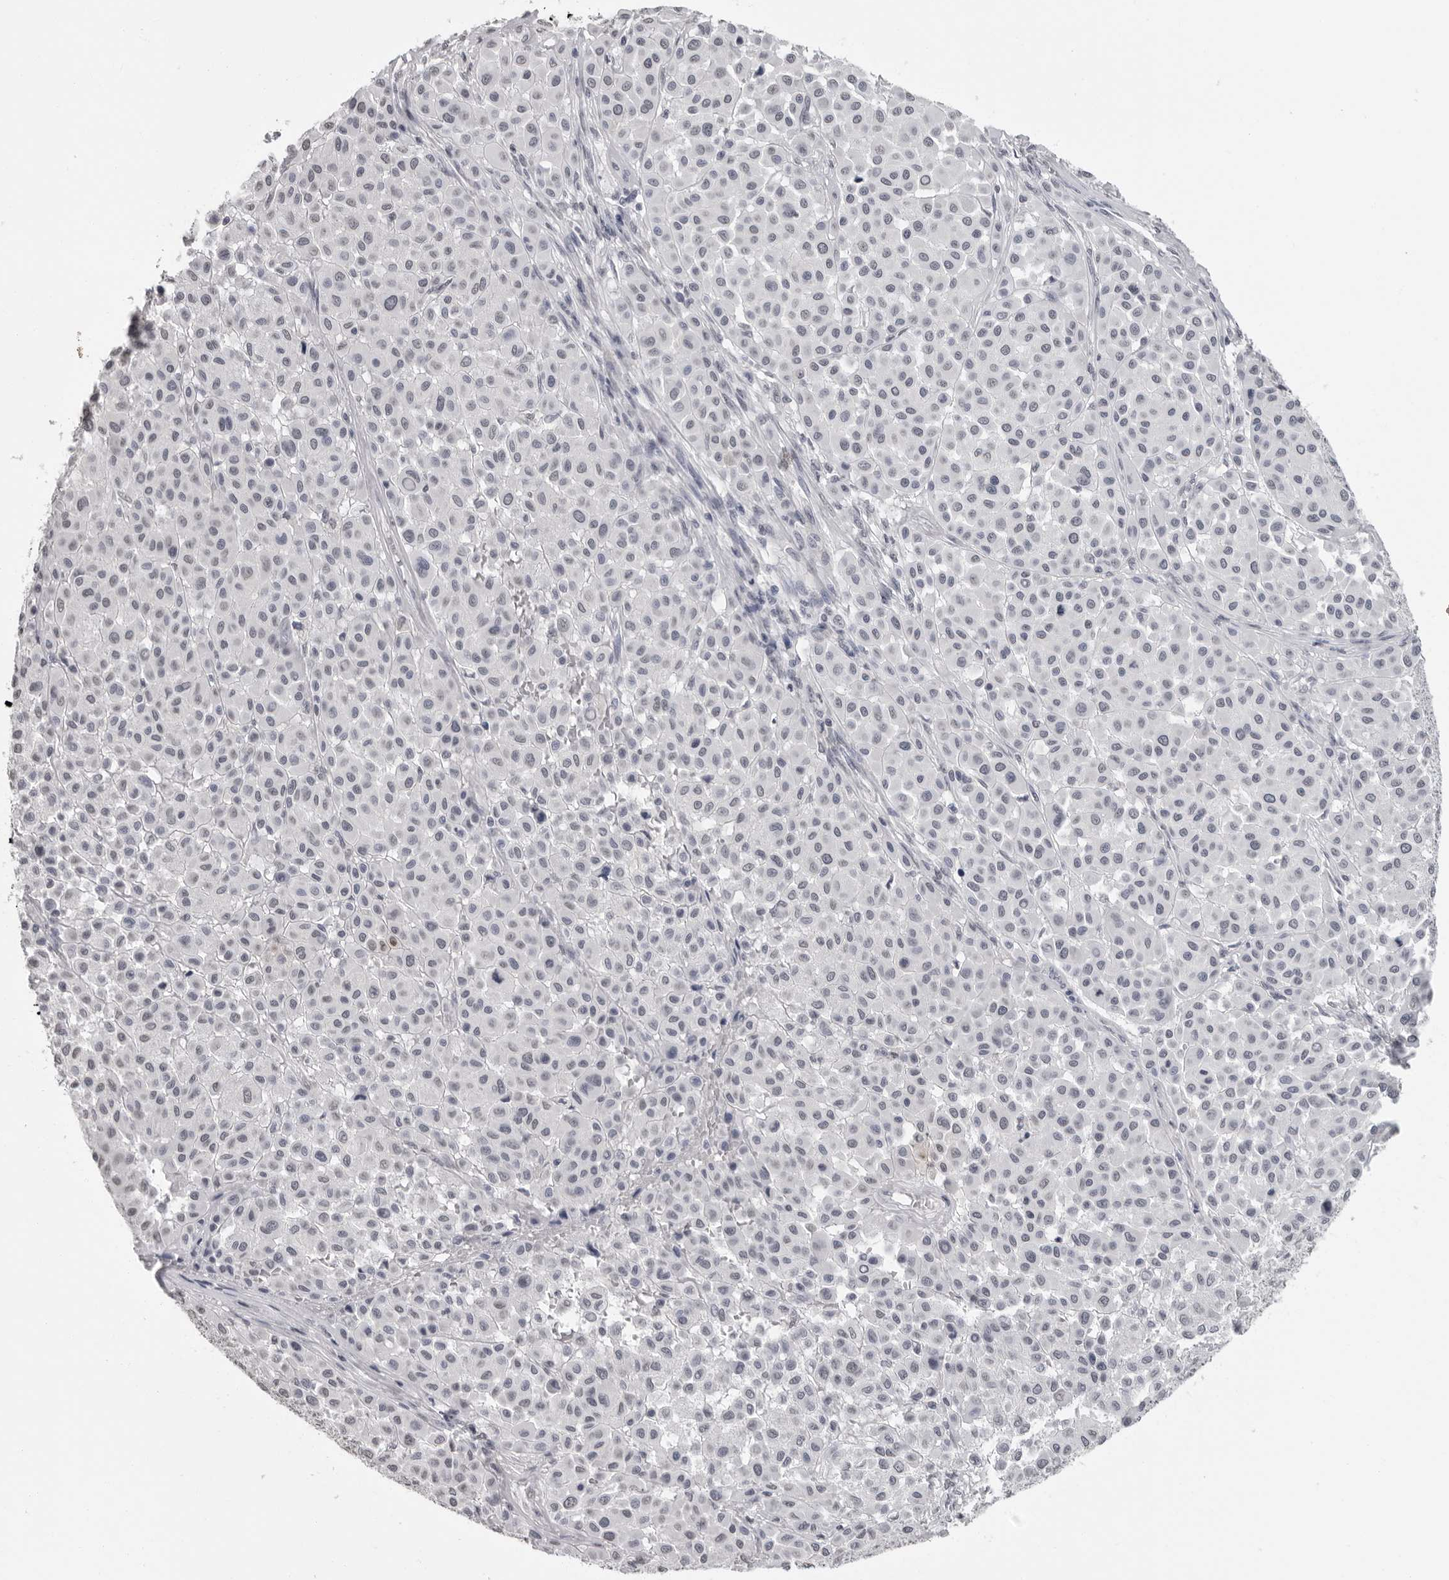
{"staining": {"intensity": "negative", "quantity": "none", "location": "none"}, "tissue": "melanoma", "cell_type": "Tumor cells", "image_type": "cancer", "snomed": [{"axis": "morphology", "description": "Malignant melanoma, Metastatic site"}, {"axis": "topography", "description": "Soft tissue"}], "caption": "Image shows no protein positivity in tumor cells of malignant melanoma (metastatic site) tissue. (Stains: DAB immunohistochemistry with hematoxylin counter stain, Microscopy: brightfield microscopy at high magnification).", "gene": "HEPACAM", "patient": {"sex": "male", "age": 41}}